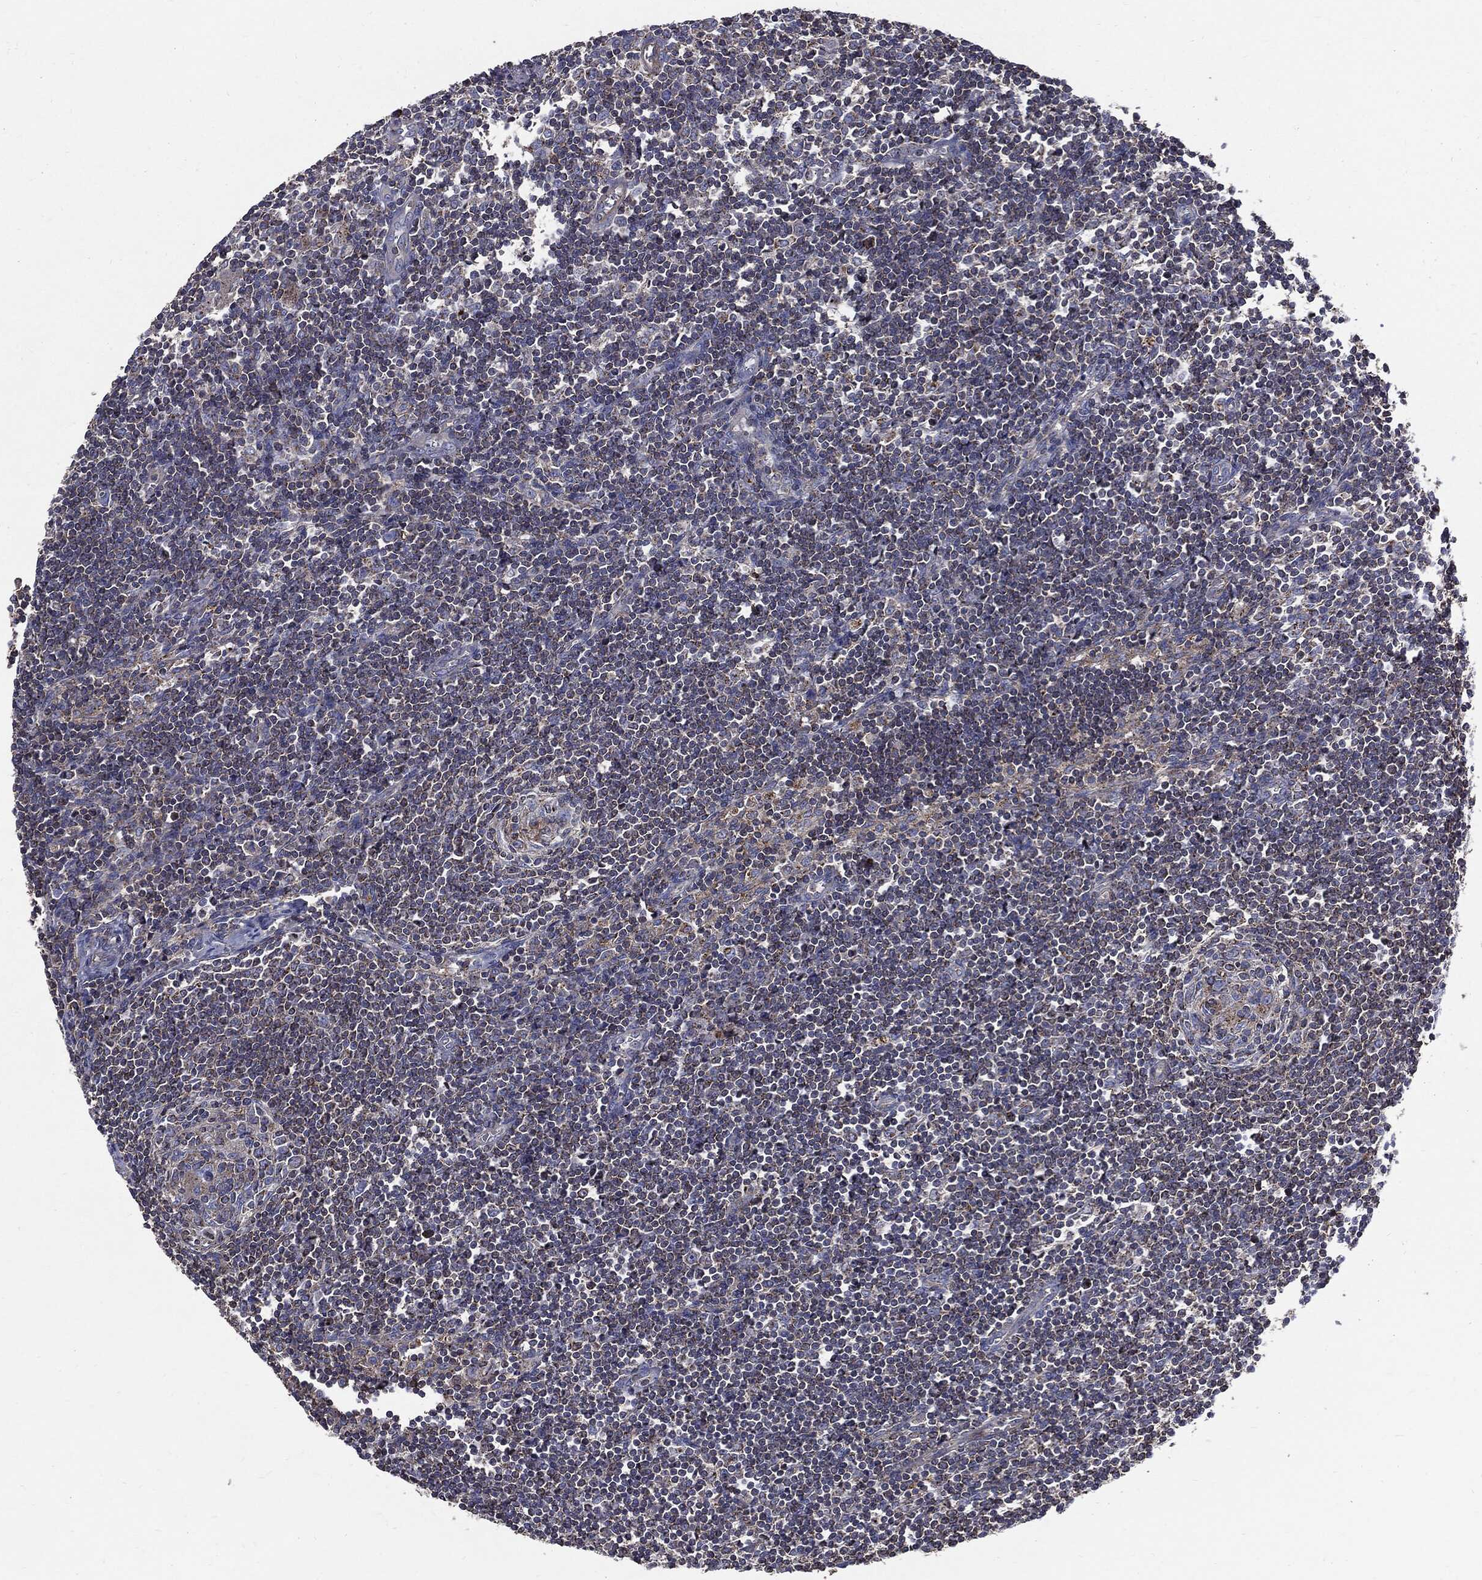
{"staining": {"intensity": "negative", "quantity": "none", "location": "none"}, "tissue": "lymph node", "cell_type": "Non-germinal center cells", "image_type": "normal", "snomed": [{"axis": "morphology", "description": "Normal tissue, NOS"}, {"axis": "morphology", "description": "Adenocarcinoma, NOS"}, {"axis": "topography", "description": "Lymph node"}, {"axis": "topography", "description": "Pancreas"}], "caption": "DAB immunohistochemical staining of normal human lymph node demonstrates no significant expression in non-germinal center cells. (DAB (3,3'-diaminobenzidine) IHC, high magnification).", "gene": "PDCD6IP", "patient": {"sex": "female", "age": 58}}